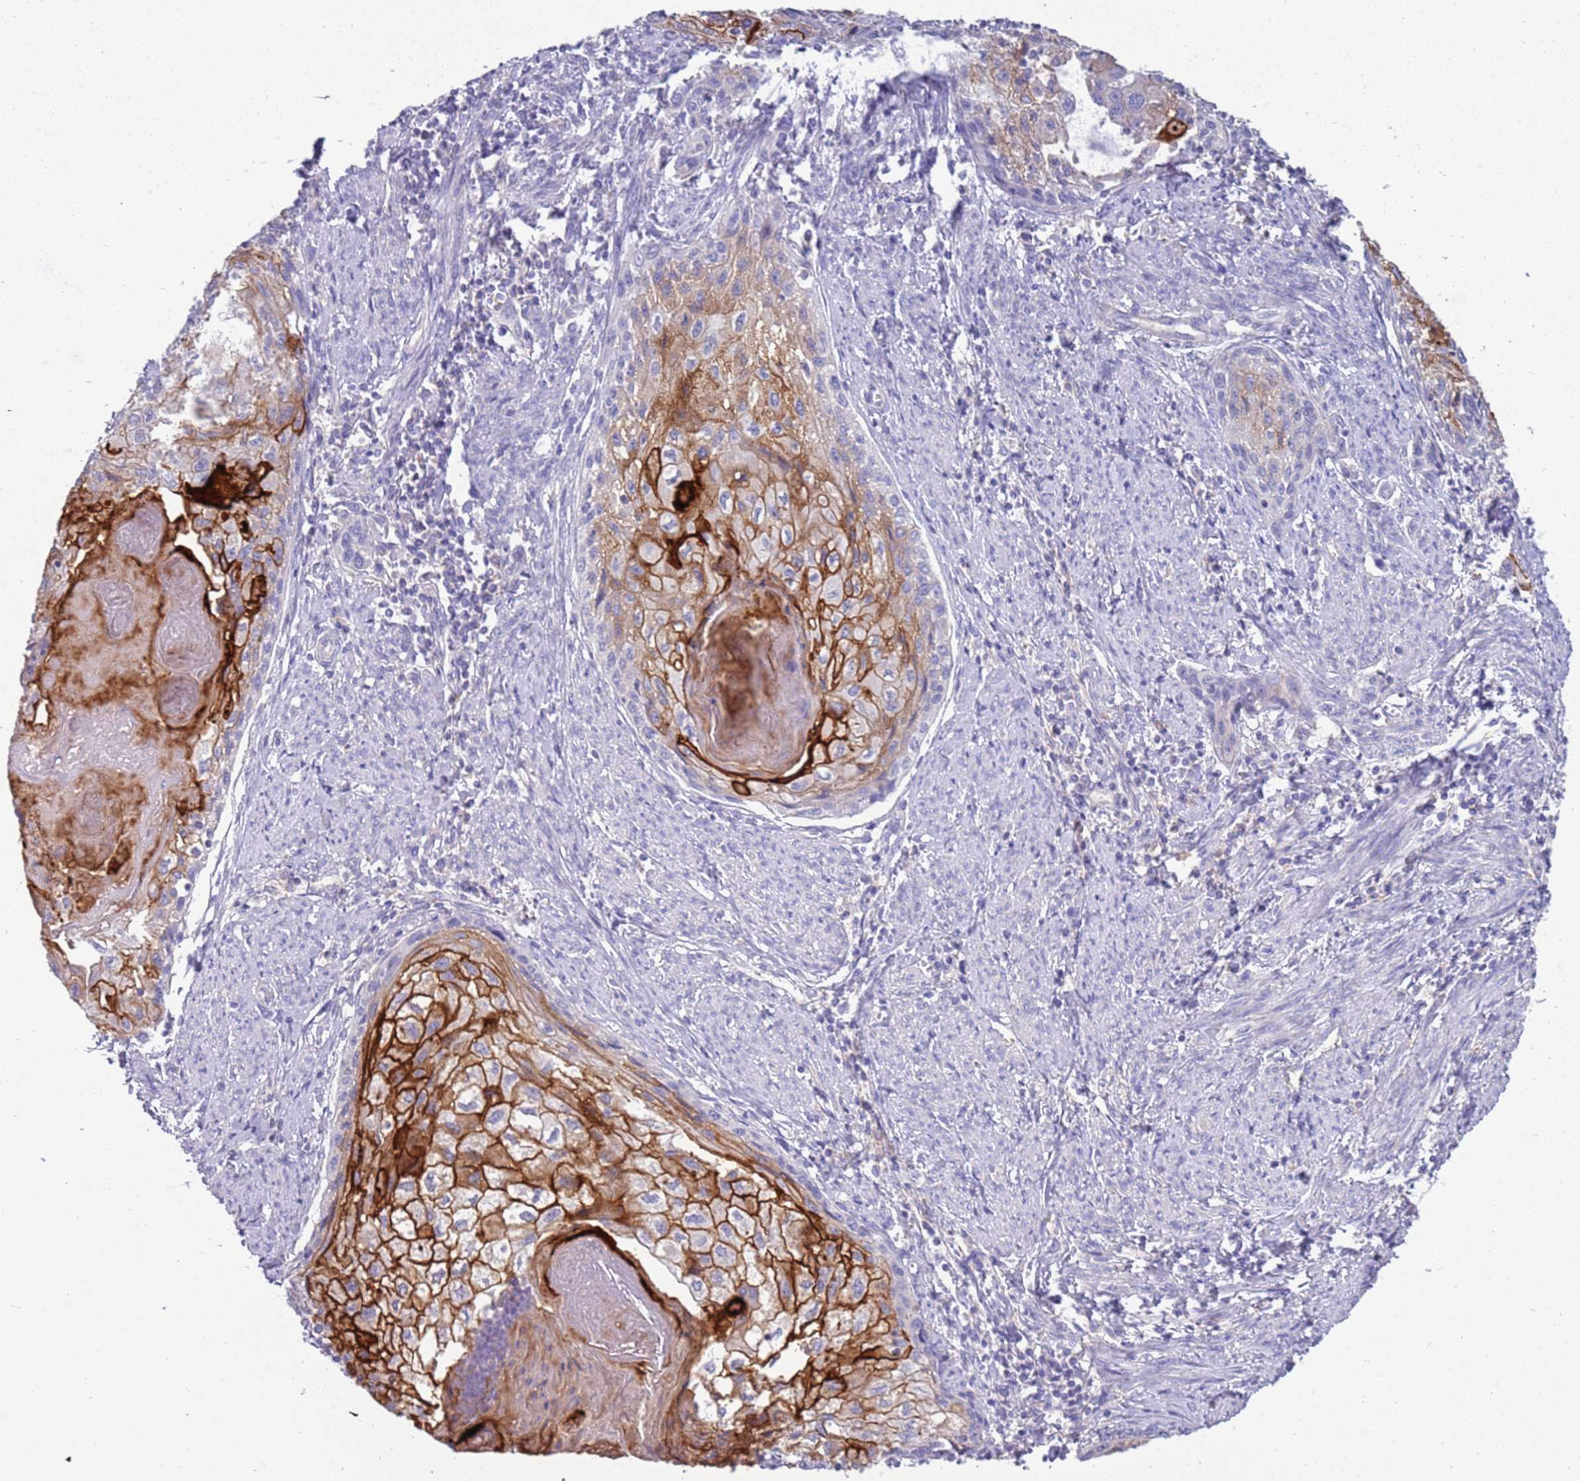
{"staining": {"intensity": "strong", "quantity": "25%-75%", "location": "cytoplasmic/membranous"}, "tissue": "cervical cancer", "cell_type": "Tumor cells", "image_type": "cancer", "snomed": [{"axis": "morphology", "description": "Squamous cell carcinoma, NOS"}, {"axis": "topography", "description": "Cervix"}], "caption": "A micrograph of human cervical cancer (squamous cell carcinoma) stained for a protein shows strong cytoplasmic/membranous brown staining in tumor cells.", "gene": "RHCG", "patient": {"sex": "female", "age": 67}}